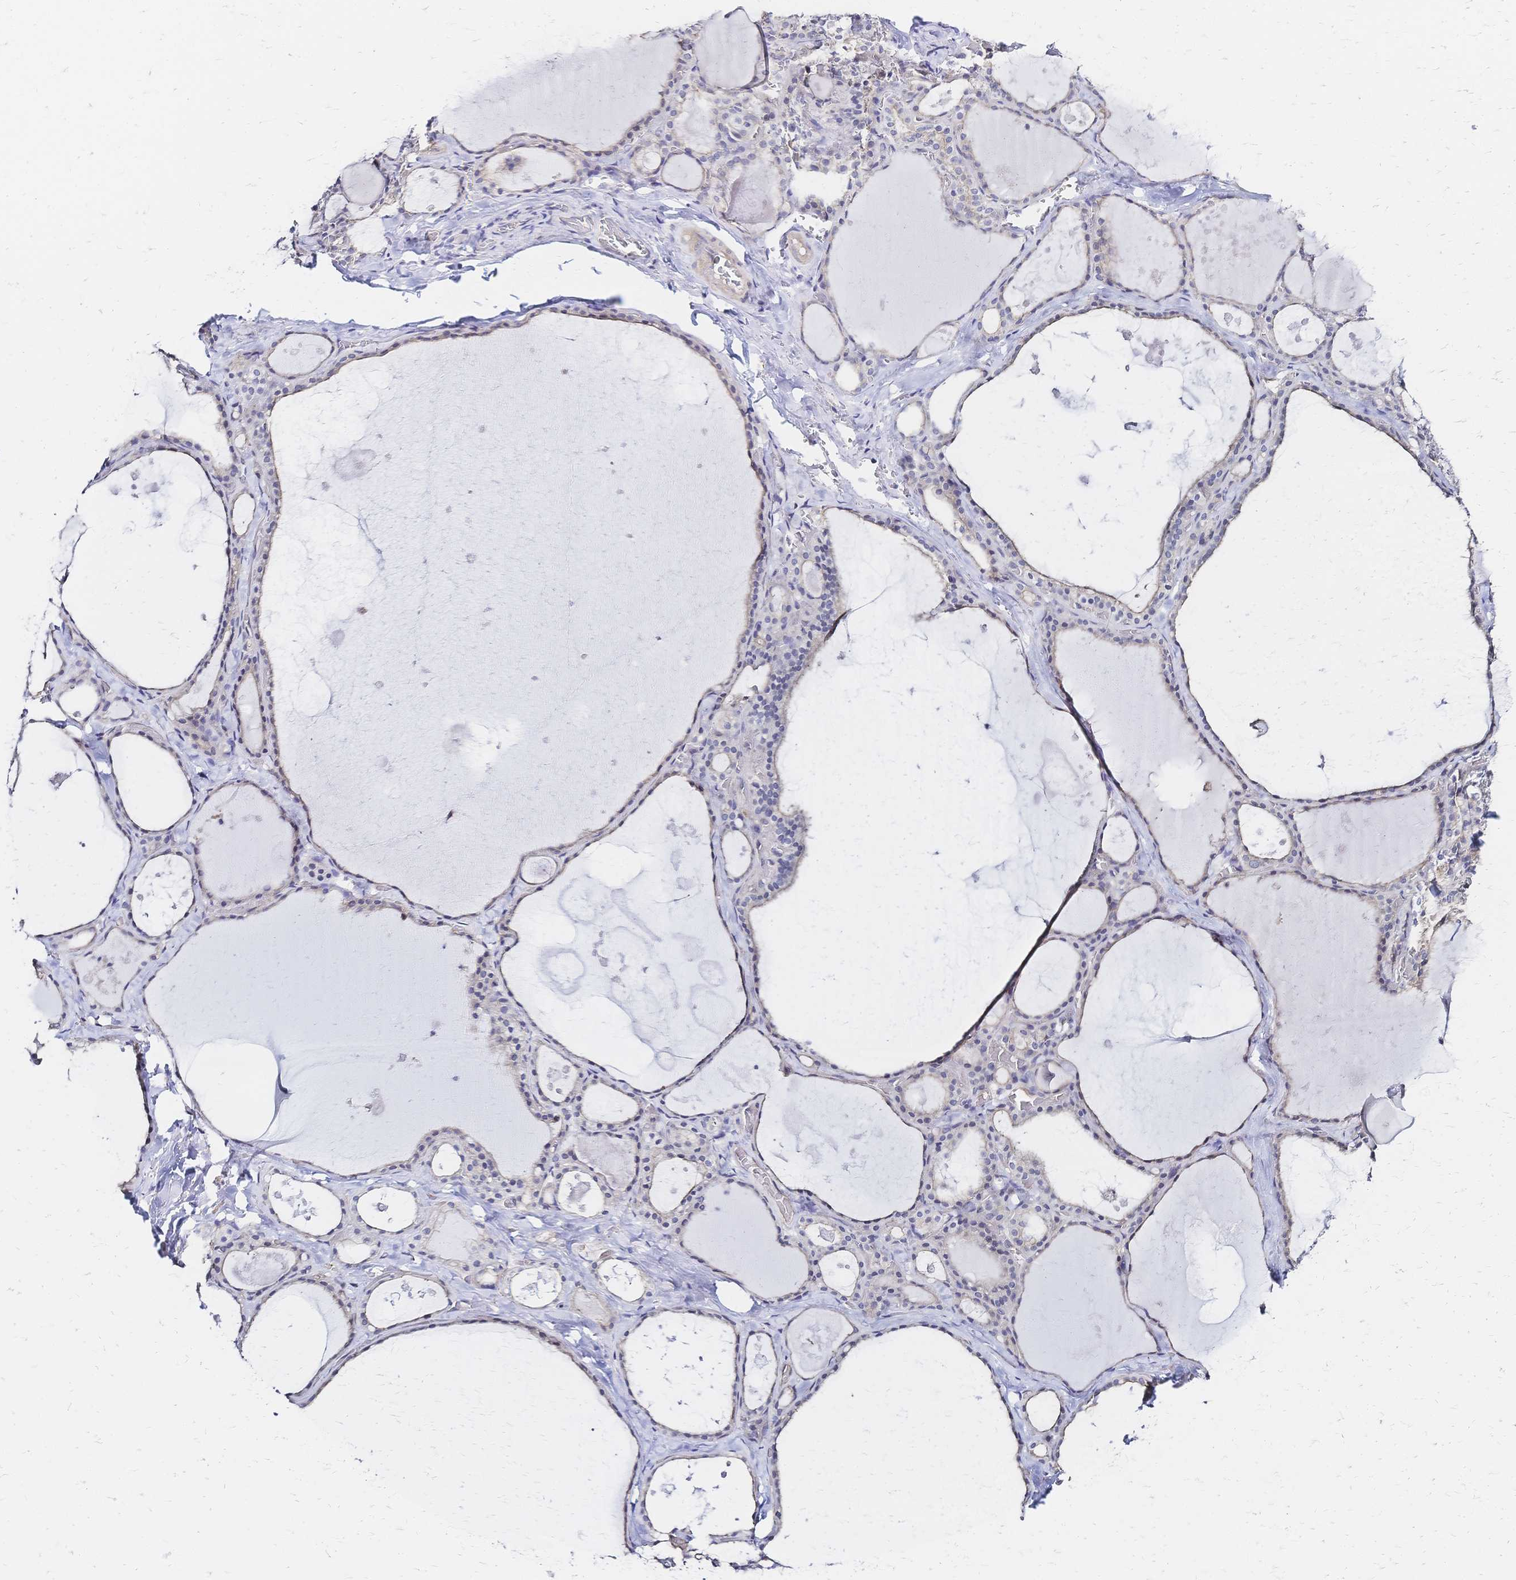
{"staining": {"intensity": "negative", "quantity": "none", "location": "none"}, "tissue": "thyroid gland", "cell_type": "Glandular cells", "image_type": "normal", "snomed": [{"axis": "morphology", "description": "Normal tissue, NOS"}, {"axis": "topography", "description": "Thyroid gland"}], "caption": "High power microscopy micrograph of an IHC micrograph of benign thyroid gland, revealing no significant staining in glandular cells.", "gene": "SLC5A1", "patient": {"sex": "male", "age": 56}}